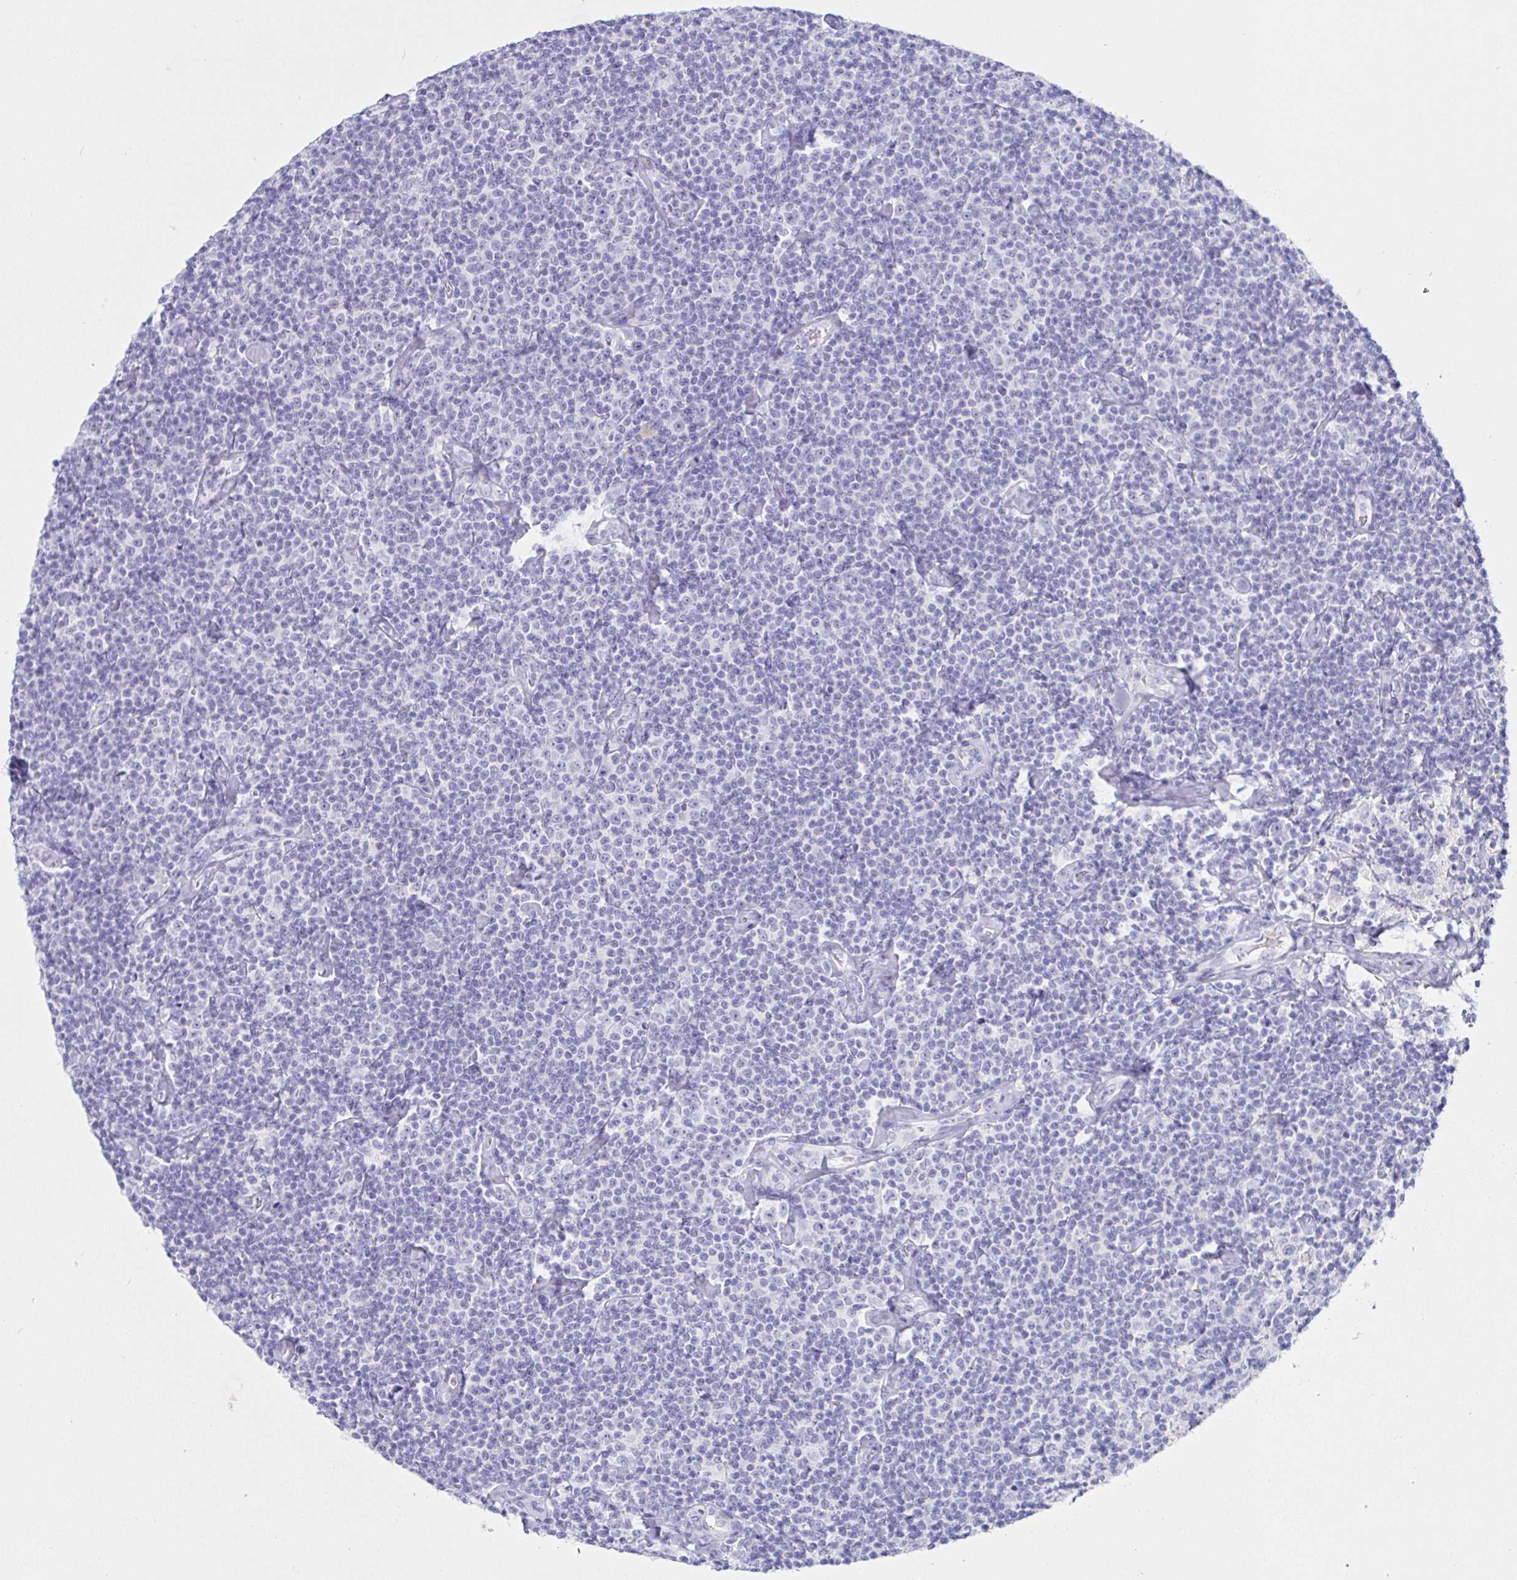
{"staining": {"intensity": "negative", "quantity": "none", "location": "none"}, "tissue": "lymphoma", "cell_type": "Tumor cells", "image_type": "cancer", "snomed": [{"axis": "morphology", "description": "Malignant lymphoma, non-Hodgkin's type, Low grade"}, {"axis": "topography", "description": "Lymph node"}], "caption": "Tumor cells are negative for protein expression in human lymphoma.", "gene": "SAA4", "patient": {"sex": "male", "age": 81}}